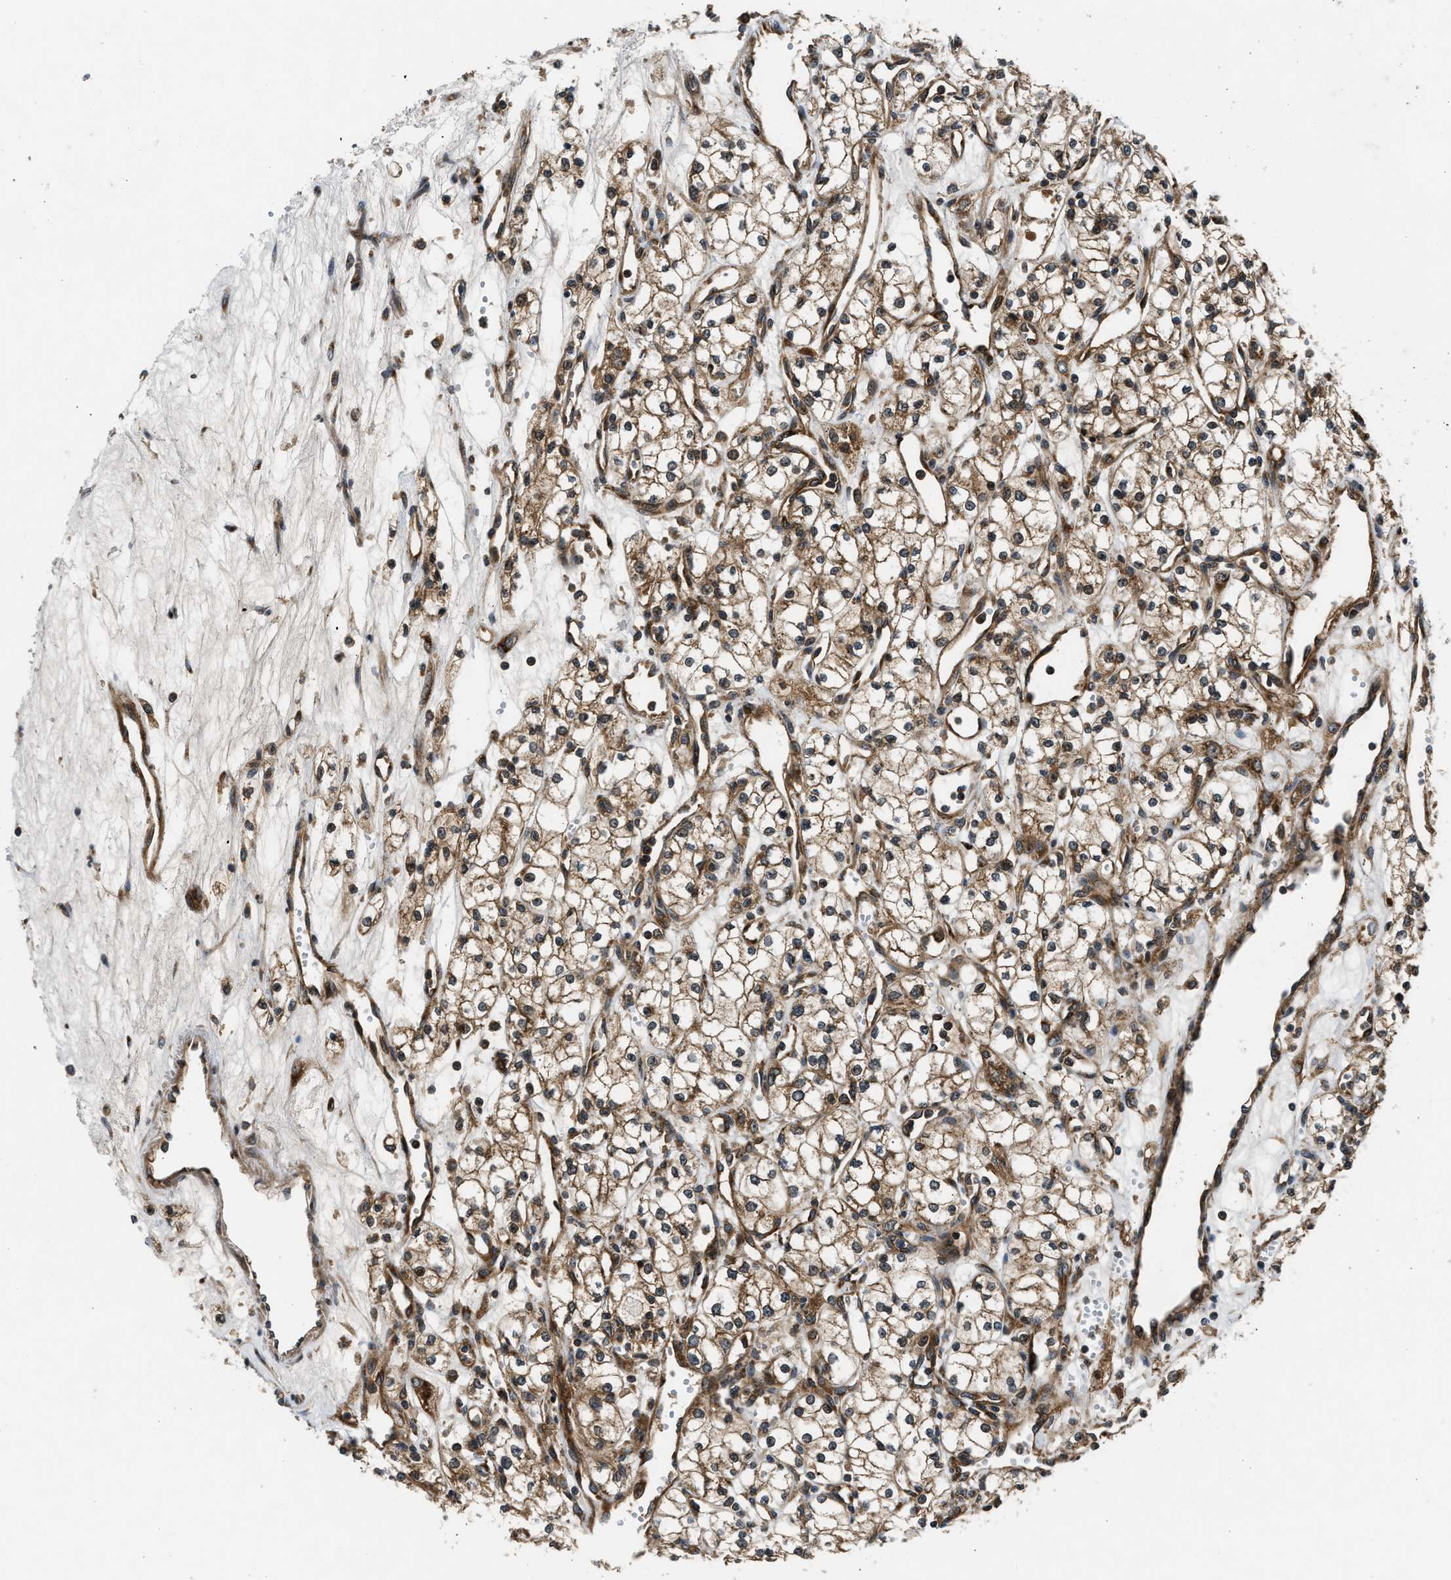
{"staining": {"intensity": "moderate", "quantity": ">75%", "location": "cytoplasmic/membranous"}, "tissue": "renal cancer", "cell_type": "Tumor cells", "image_type": "cancer", "snomed": [{"axis": "morphology", "description": "Adenocarcinoma, NOS"}, {"axis": "topography", "description": "Kidney"}], "caption": "There is medium levels of moderate cytoplasmic/membranous staining in tumor cells of renal cancer, as demonstrated by immunohistochemical staining (brown color).", "gene": "PNPLA8", "patient": {"sex": "male", "age": 59}}